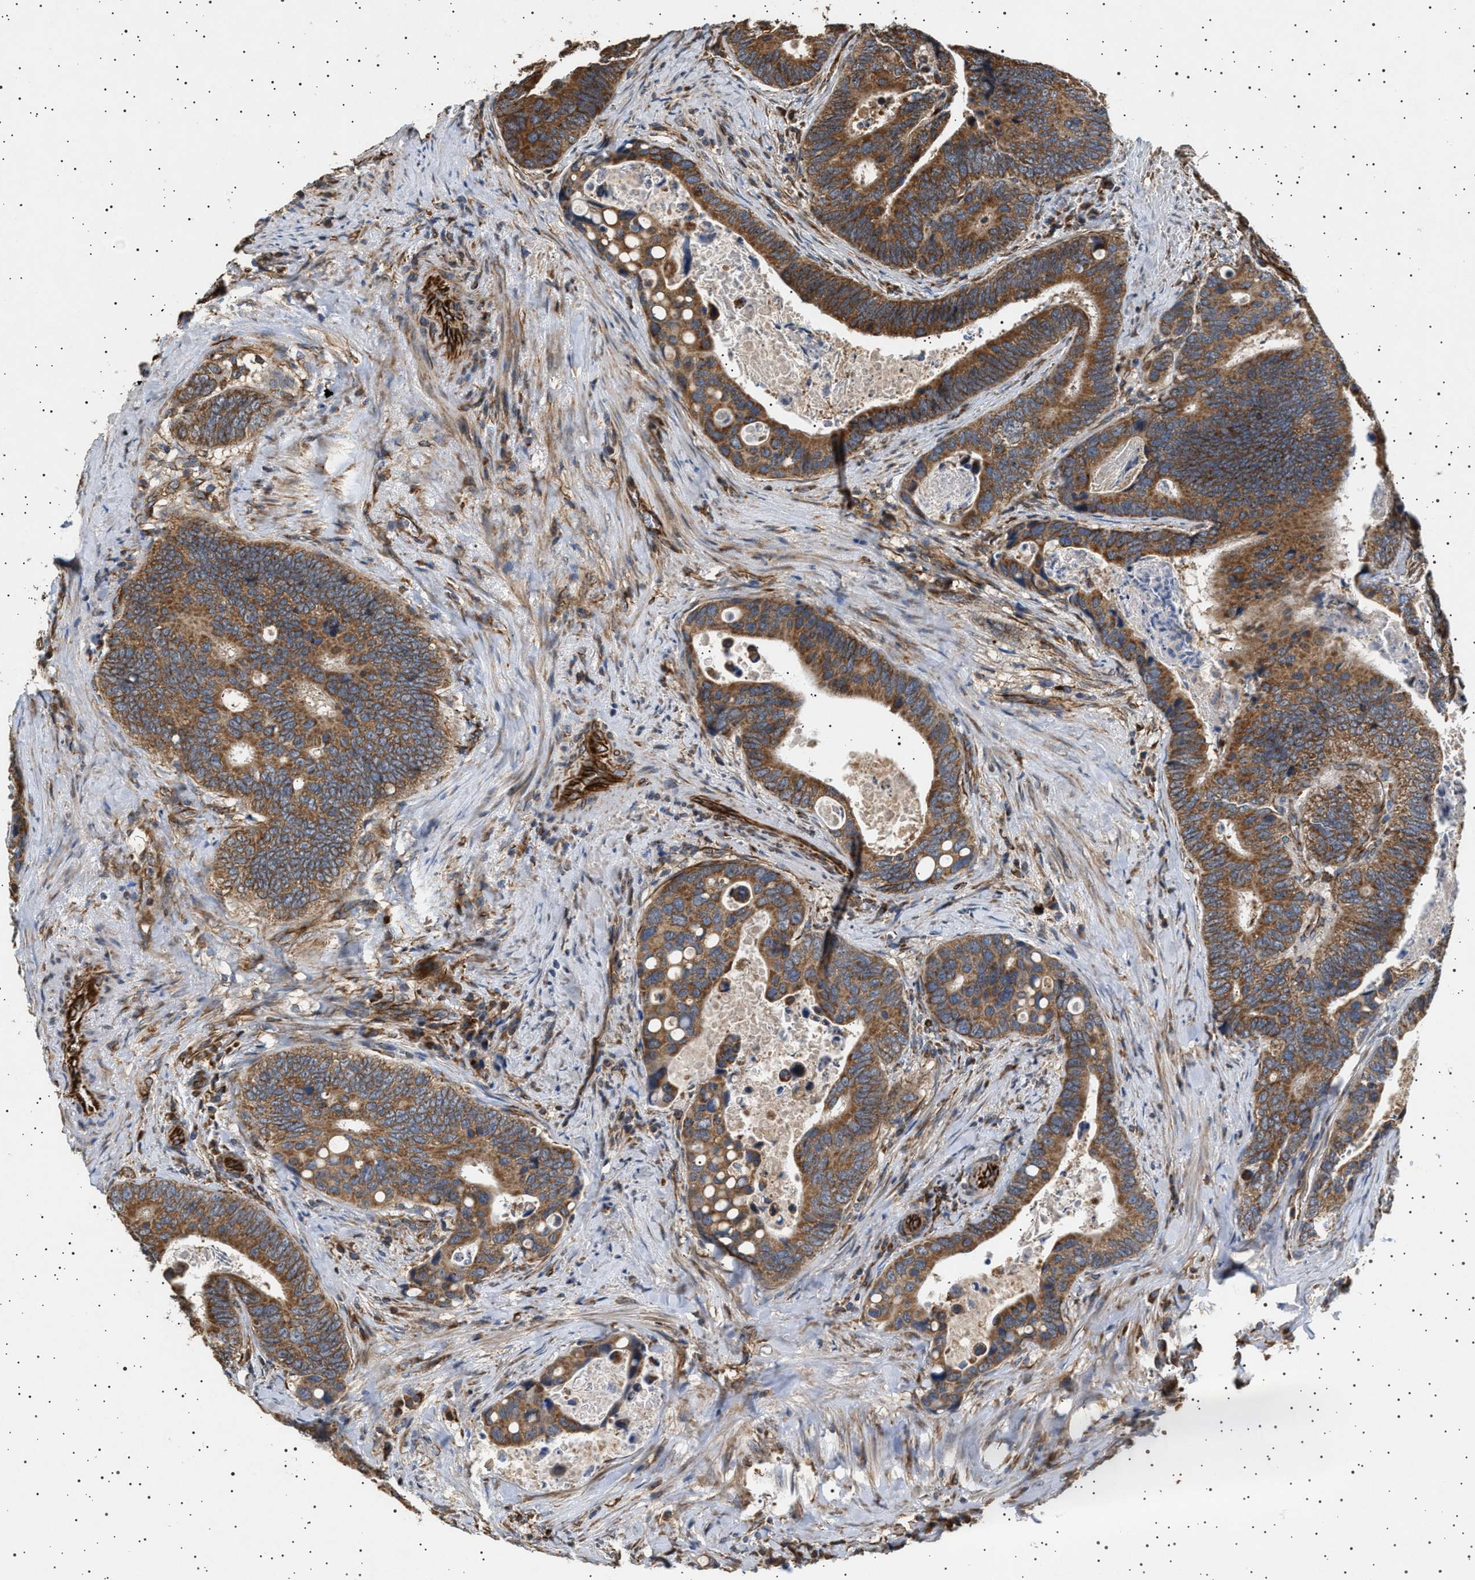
{"staining": {"intensity": "moderate", "quantity": ">75%", "location": "cytoplasmic/membranous"}, "tissue": "colorectal cancer", "cell_type": "Tumor cells", "image_type": "cancer", "snomed": [{"axis": "morphology", "description": "Inflammation, NOS"}, {"axis": "morphology", "description": "Adenocarcinoma, NOS"}, {"axis": "topography", "description": "Colon"}], "caption": "Protein staining of colorectal adenocarcinoma tissue exhibits moderate cytoplasmic/membranous positivity in approximately >75% of tumor cells.", "gene": "TRUB2", "patient": {"sex": "male", "age": 72}}